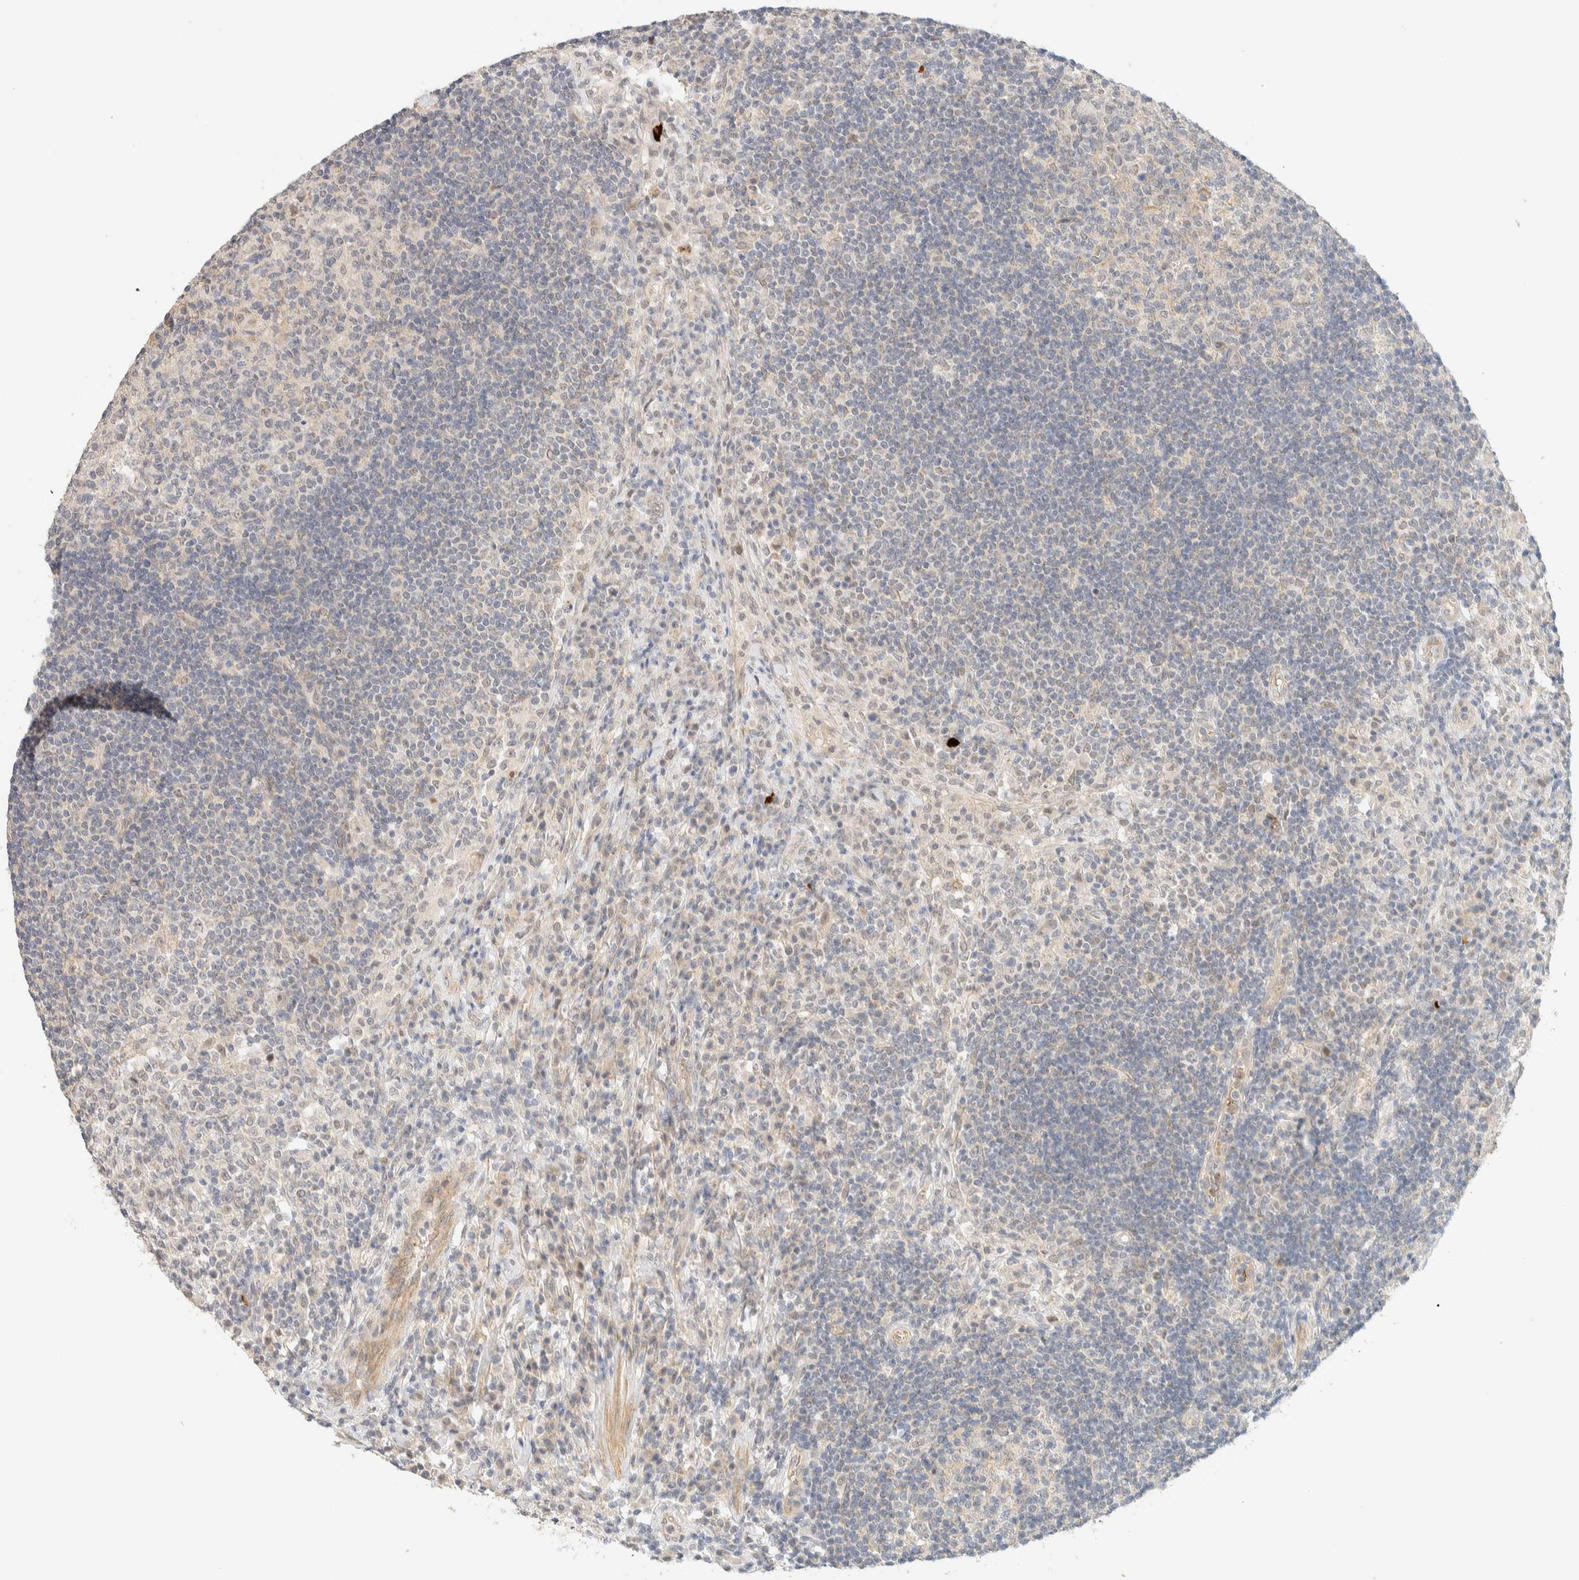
{"staining": {"intensity": "negative", "quantity": "none", "location": "none"}, "tissue": "lymph node", "cell_type": "Germinal center cells", "image_type": "normal", "snomed": [{"axis": "morphology", "description": "Normal tissue, NOS"}, {"axis": "topography", "description": "Lymph node"}], "caption": "IHC image of benign lymph node: human lymph node stained with DAB exhibits no significant protein expression in germinal center cells.", "gene": "TNK1", "patient": {"sex": "female", "age": 53}}